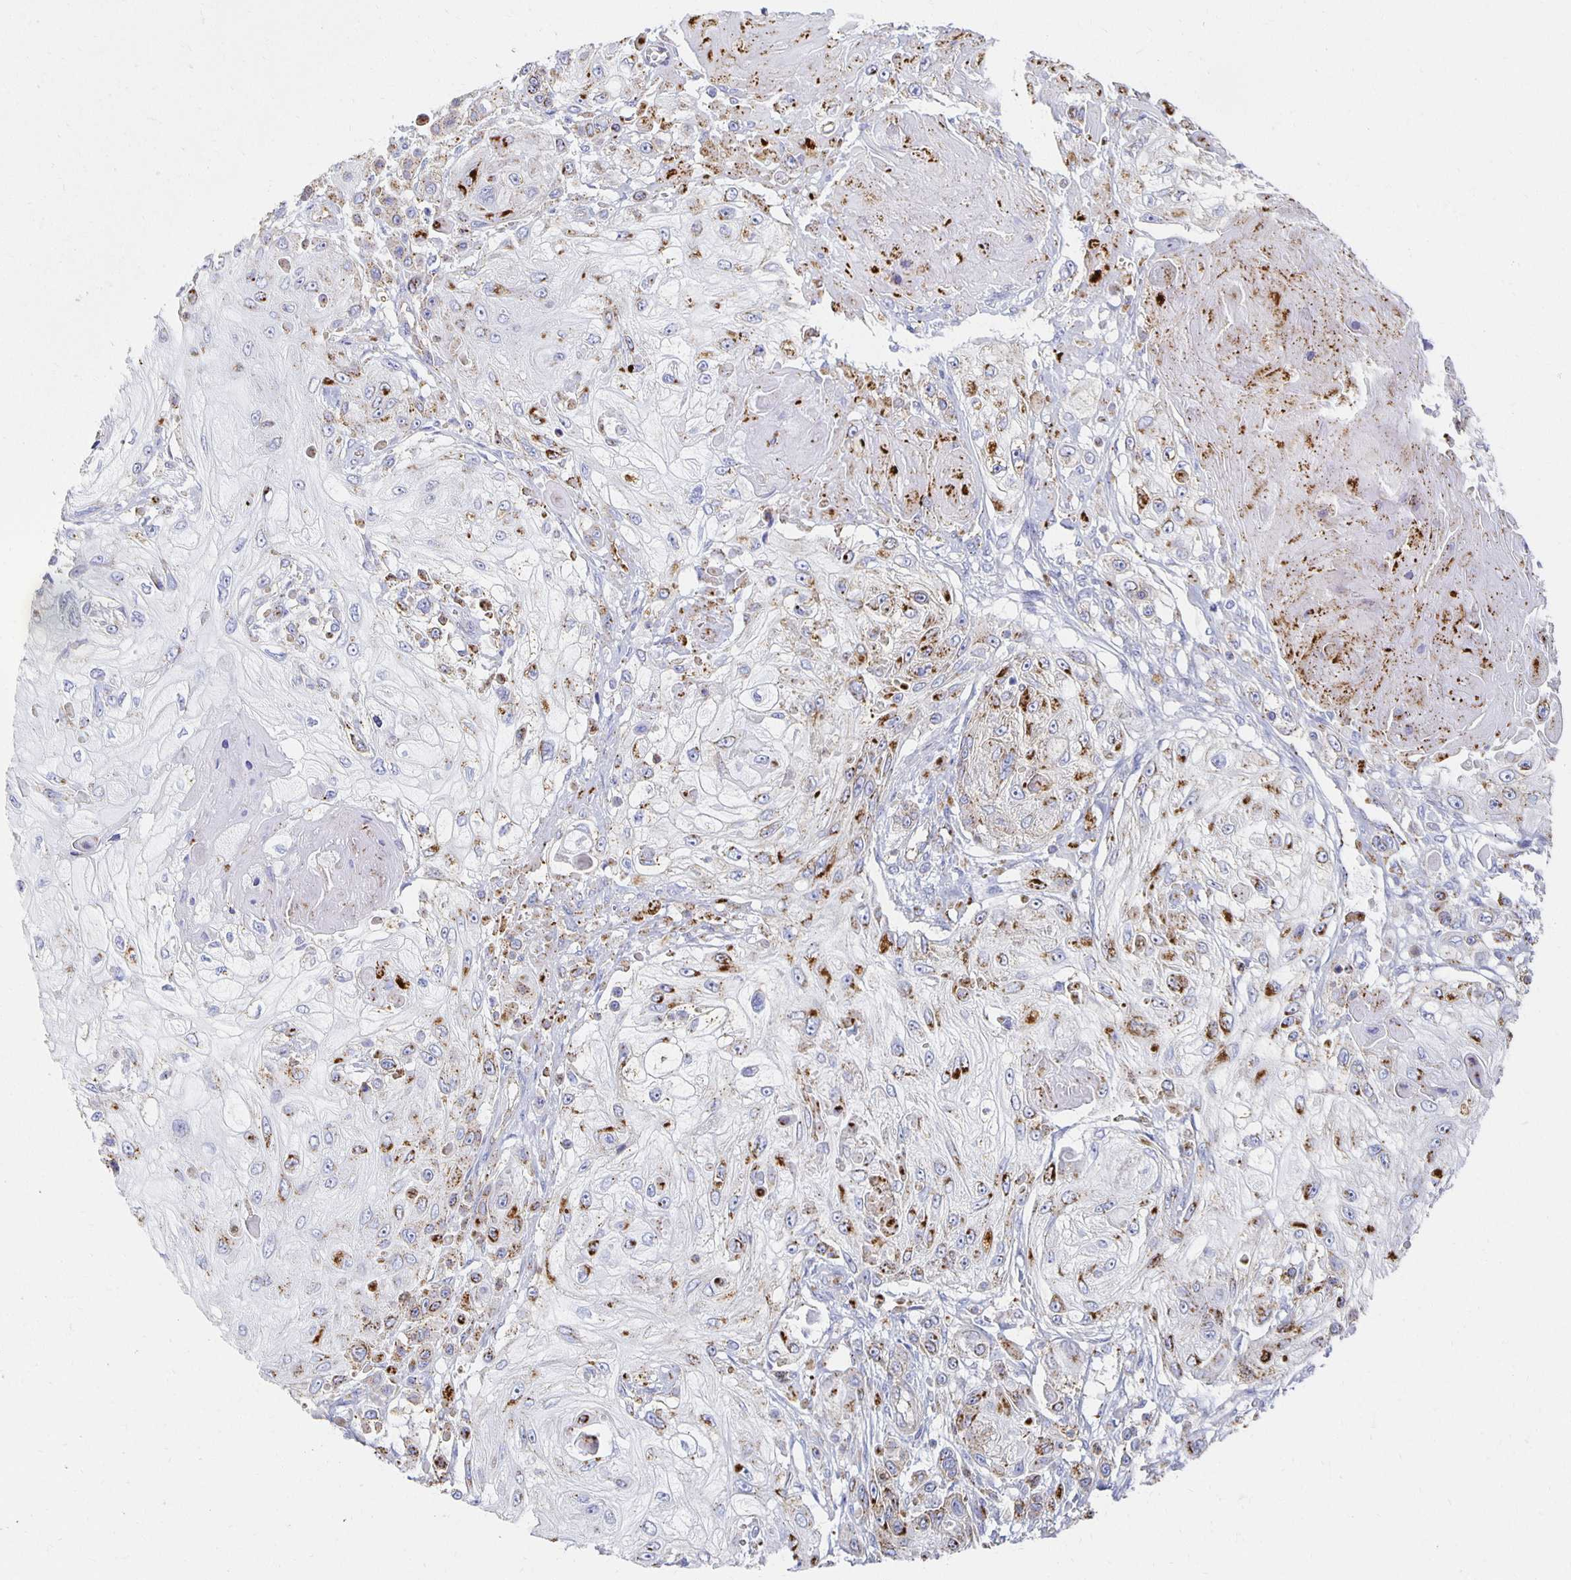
{"staining": {"intensity": "strong", "quantity": ">75%", "location": "cytoplasmic/membranous"}, "tissue": "skin cancer", "cell_type": "Tumor cells", "image_type": "cancer", "snomed": [{"axis": "morphology", "description": "Squamous cell carcinoma, NOS"}, {"axis": "topography", "description": "Skin"}], "caption": "An immunohistochemistry (IHC) image of tumor tissue is shown. Protein staining in brown labels strong cytoplasmic/membranous positivity in skin cancer within tumor cells. The staining is performed using DAB (3,3'-diaminobenzidine) brown chromogen to label protein expression. The nuclei are counter-stained blue using hematoxylin.", "gene": "TAAR1", "patient": {"sex": "male", "age": 67}}